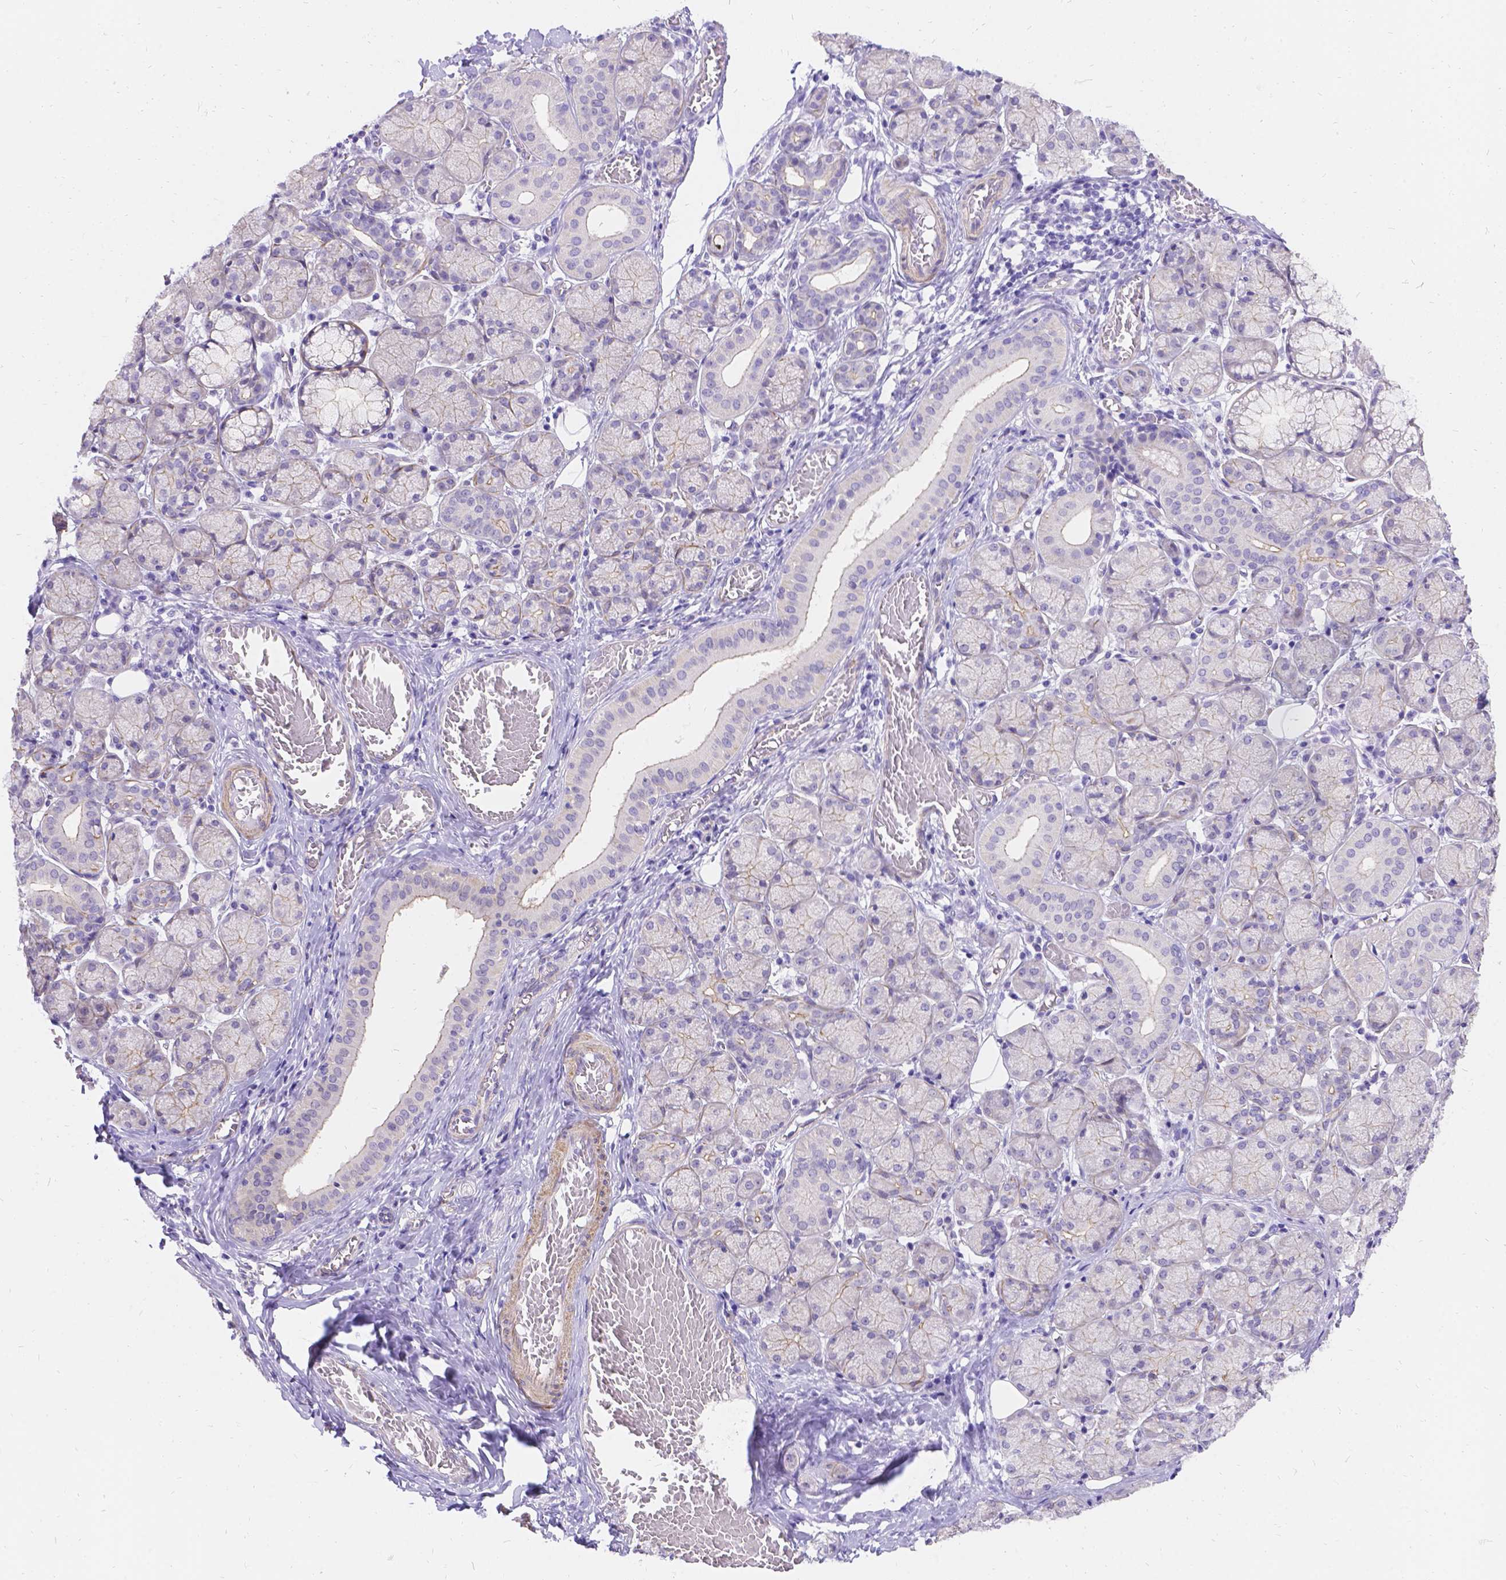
{"staining": {"intensity": "weak", "quantity": "<25%", "location": "cytoplasmic/membranous"}, "tissue": "salivary gland", "cell_type": "Glandular cells", "image_type": "normal", "snomed": [{"axis": "morphology", "description": "Normal tissue, NOS"}, {"axis": "topography", "description": "Salivary gland"}, {"axis": "topography", "description": "Peripheral nerve tissue"}], "caption": "This is an immunohistochemistry (IHC) histopathology image of normal salivary gland. There is no staining in glandular cells.", "gene": "PALS1", "patient": {"sex": "female", "age": 24}}